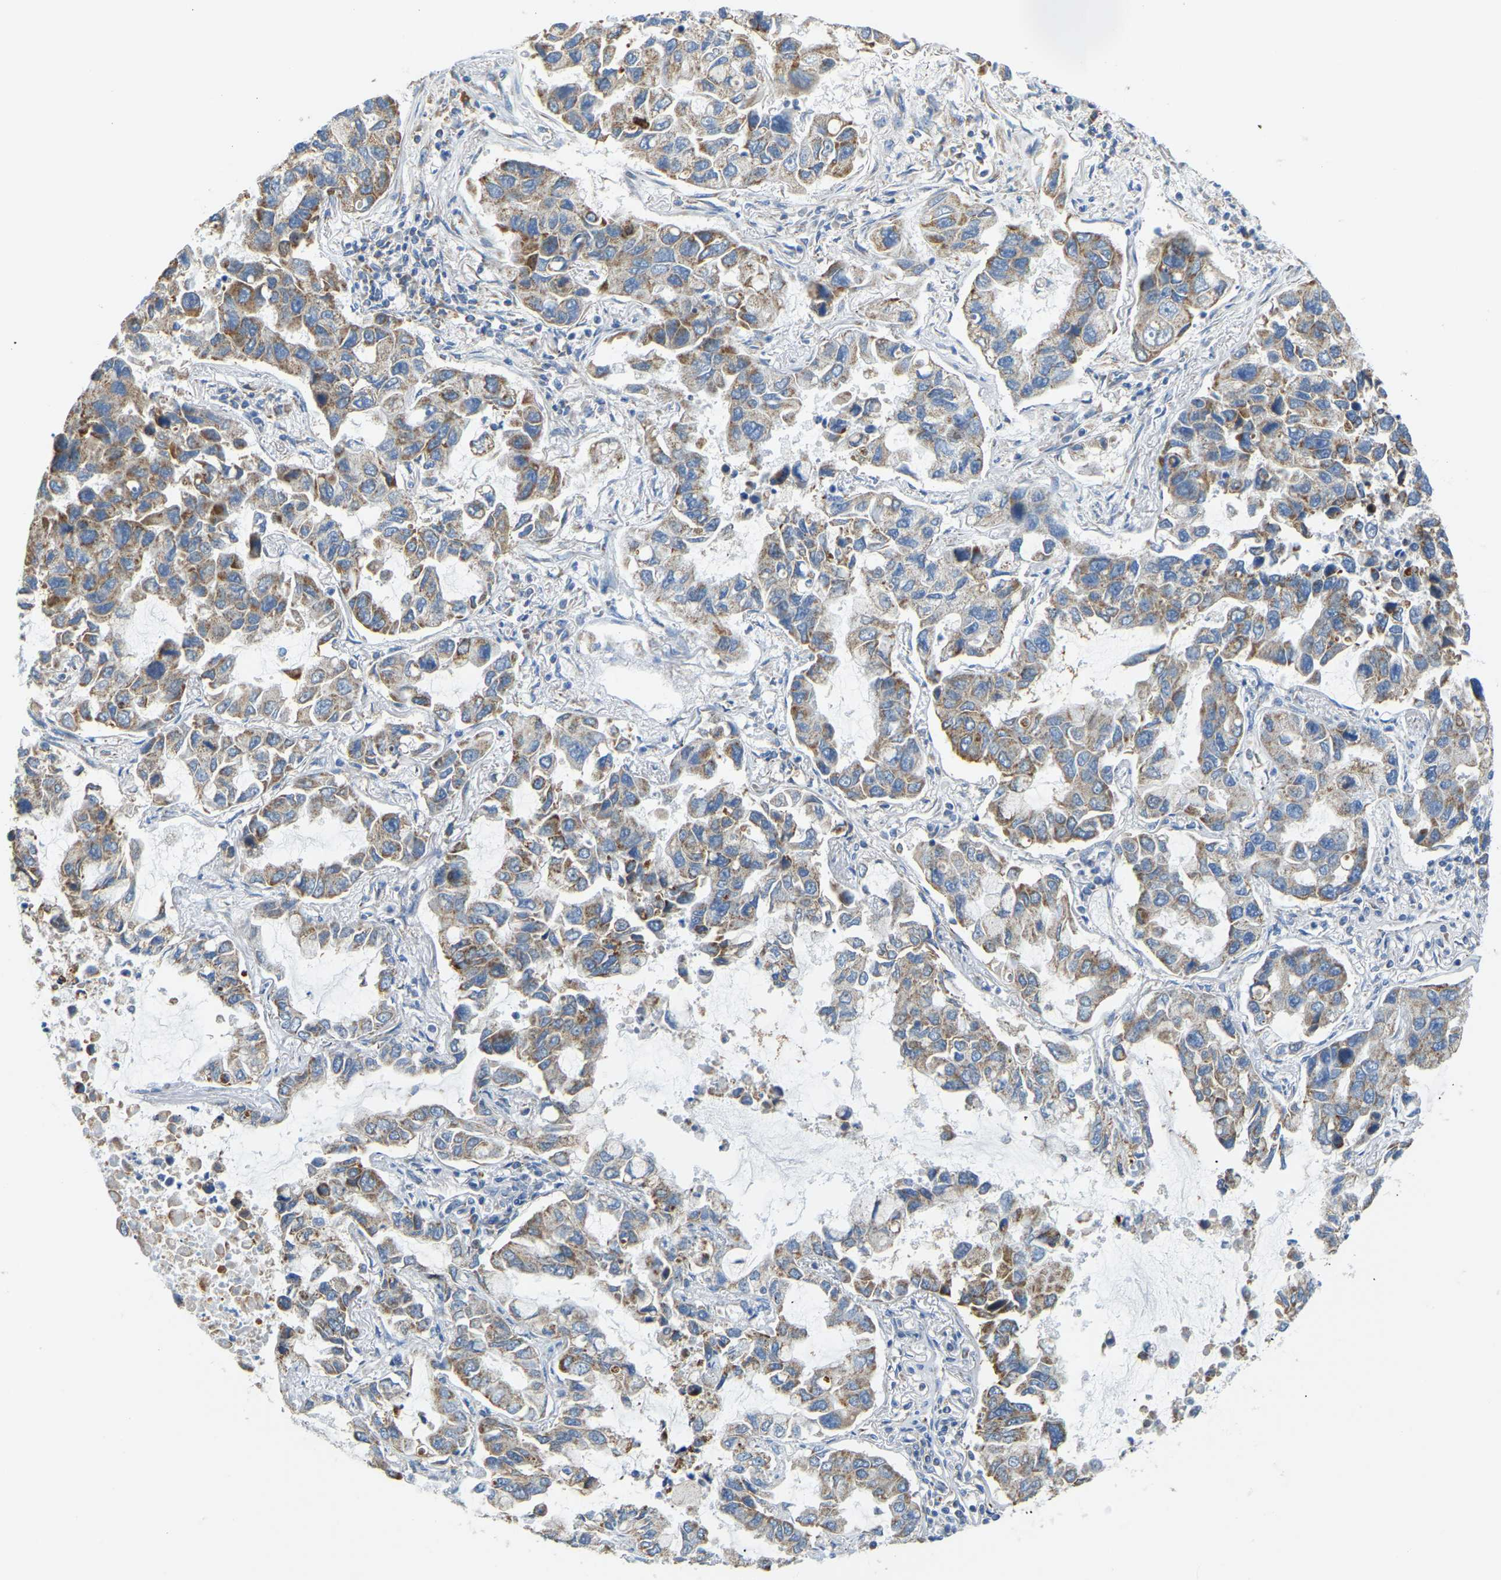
{"staining": {"intensity": "moderate", "quantity": ">75%", "location": "cytoplasmic/membranous"}, "tissue": "lung cancer", "cell_type": "Tumor cells", "image_type": "cancer", "snomed": [{"axis": "morphology", "description": "Adenocarcinoma, NOS"}, {"axis": "topography", "description": "Lung"}], "caption": "DAB immunohistochemical staining of human lung cancer (adenocarcinoma) reveals moderate cytoplasmic/membranous protein expression in approximately >75% of tumor cells.", "gene": "GDA", "patient": {"sex": "male", "age": 64}}